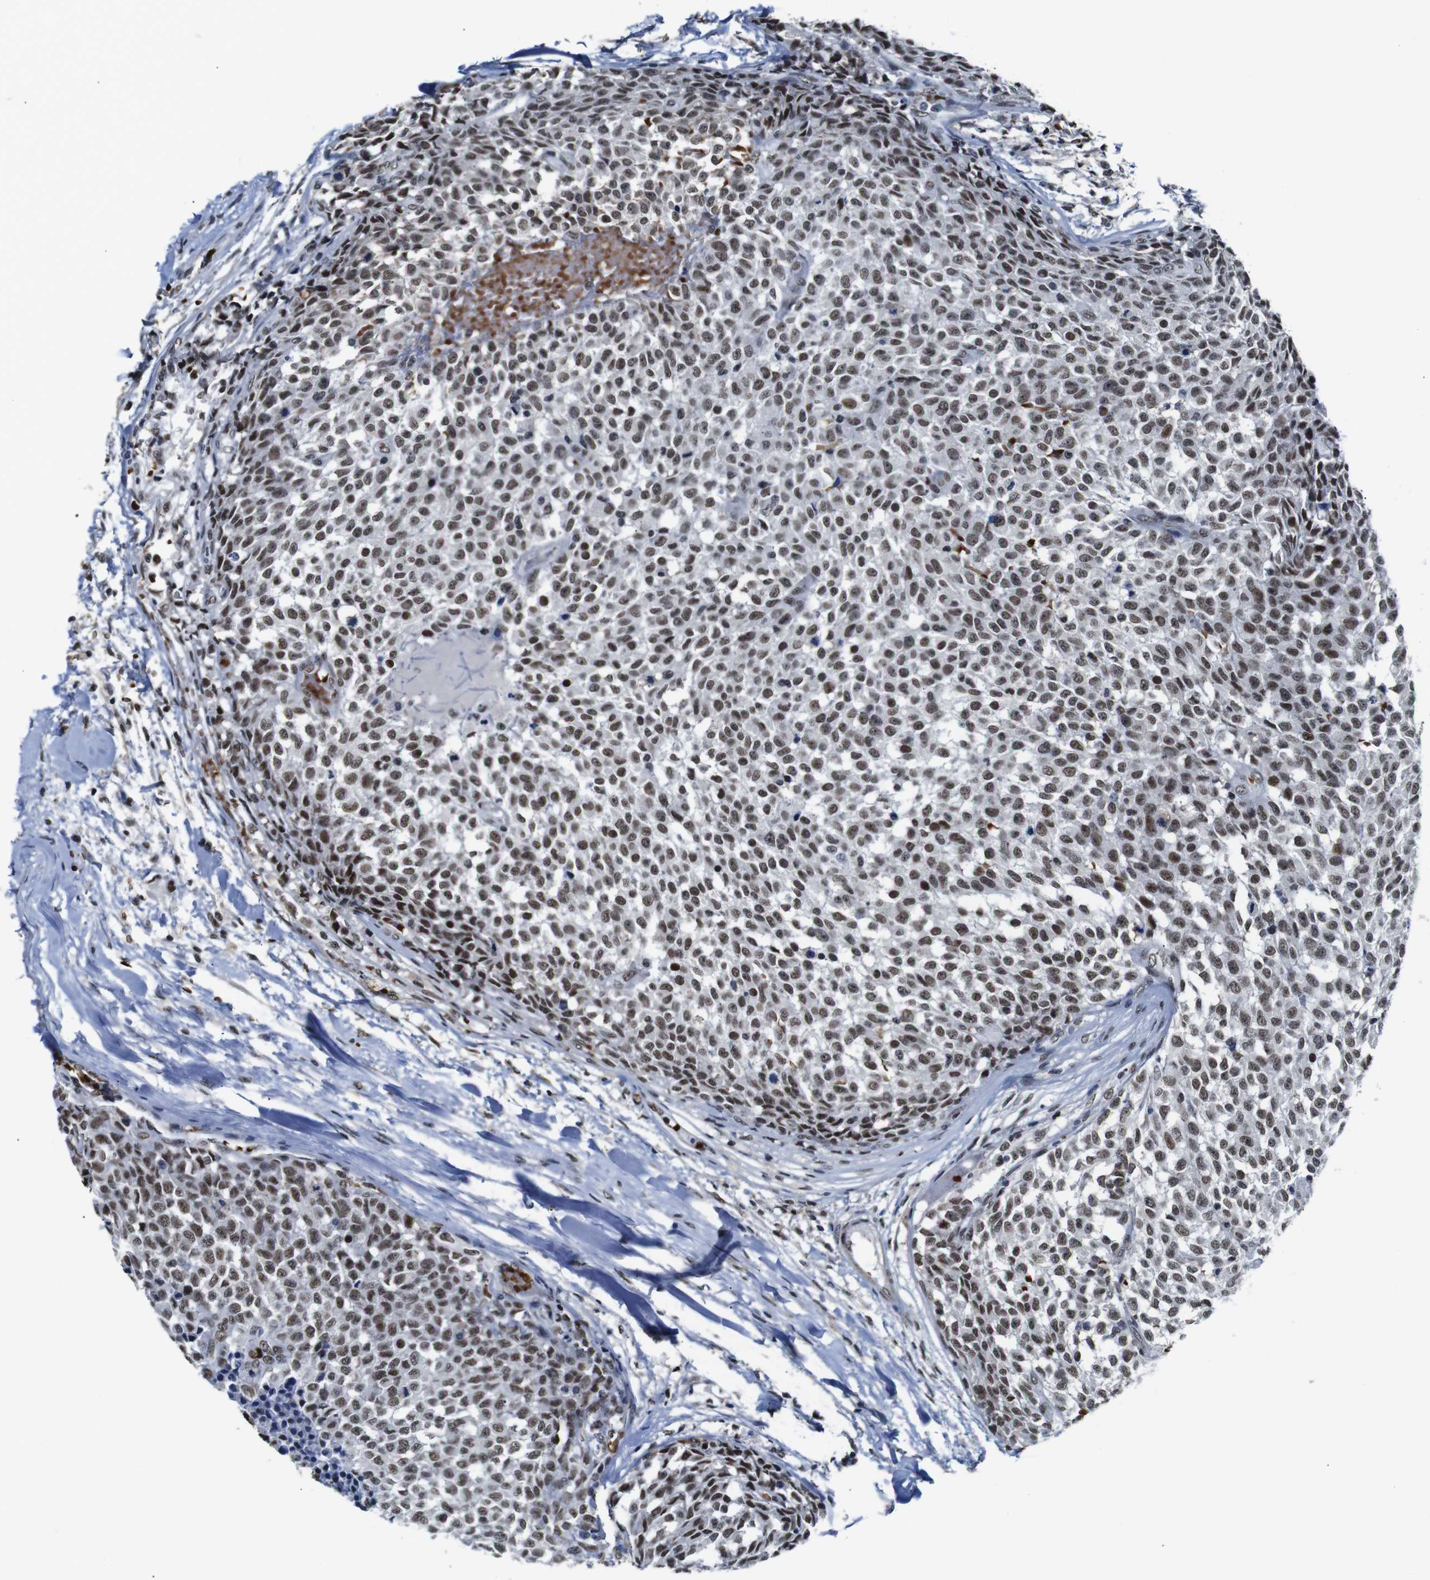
{"staining": {"intensity": "moderate", "quantity": ">75%", "location": "nuclear"}, "tissue": "testis cancer", "cell_type": "Tumor cells", "image_type": "cancer", "snomed": [{"axis": "morphology", "description": "Seminoma, NOS"}, {"axis": "topography", "description": "Testis"}], "caption": "Protein staining of seminoma (testis) tissue displays moderate nuclear staining in approximately >75% of tumor cells. (Brightfield microscopy of DAB IHC at high magnification).", "gene": "ILDR2", "patient": {"sex": "male", "age": 59}}